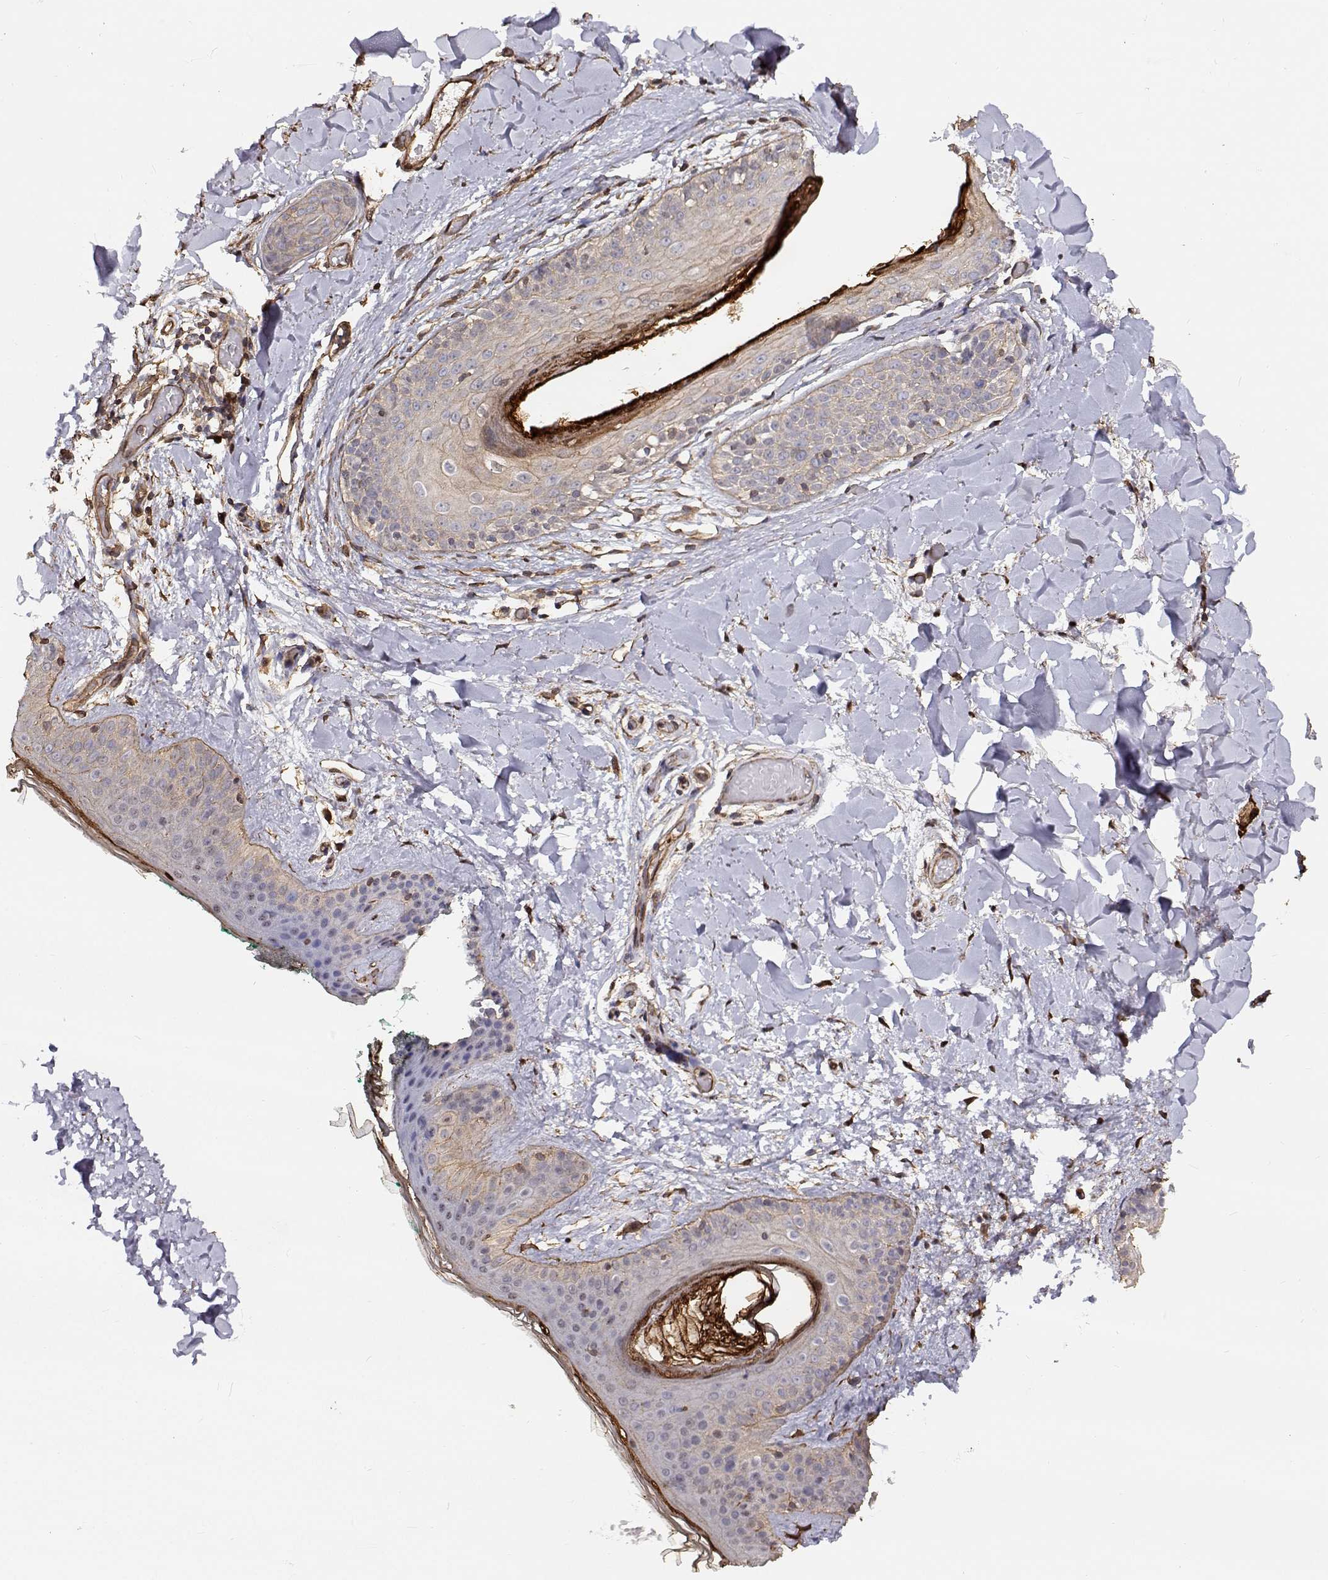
{"staining": {"intensity": "weak", "quantity": ">75%", "location": "cytoplasmic/membranous"}, "tissue": "skin", "cell_type": "Fibroblasts", "image_type": "normal", "snomed": [{"axis": "morphology", "description": "Normal tissue, NOS"}, {"axis": "topography", "description": "Skin"}], "caption": "Brown immunohistochemical staining in benign human skin shows weak cytoplasmic/membranous positivity in approximately >75% of fibroblasts.", "gene": "GSDMA", "patient": {"sex": "female", "age": 34}}